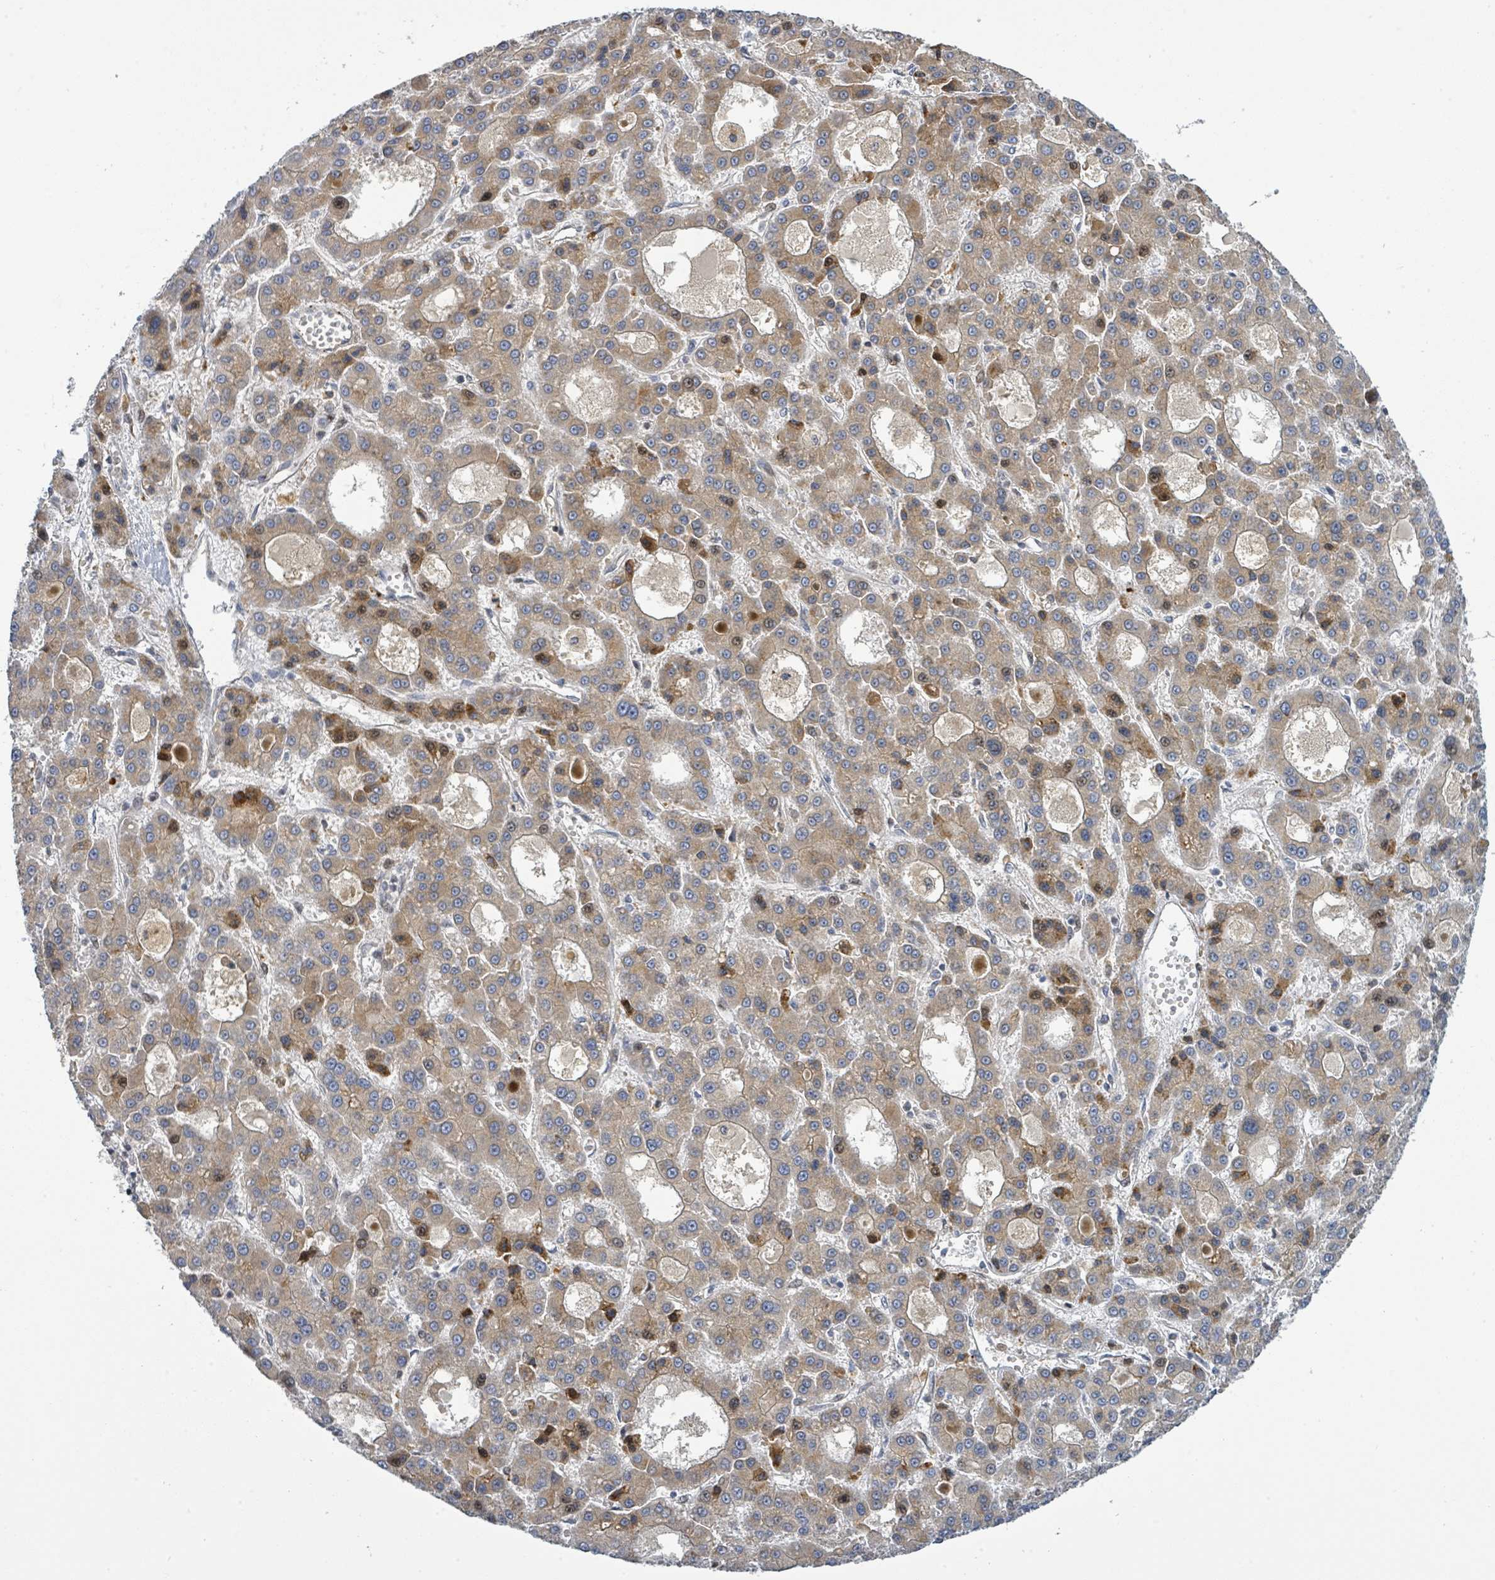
{"staining": {"intensity": "moderate", "quantity": ">75%", "location": "cytoplasmic/membranous"}, "tissue": "liver cancer", "cell_type": "Tumor cells", "image_type": "cancer", "snomed": [{"axis": "morphology", "description": "Carcinoma, Hepatocellular, NOS"}, {"axis": "topography", "description": "Liver"}], "caption": "Moderate cytoplasmic/membranous positivity for a protein is present in about >75% of tumor cells of liver hepatocellular carcinoma using IHC.", "gene": "CFAP210", "patient": {"sex": "male", "age": 70}}